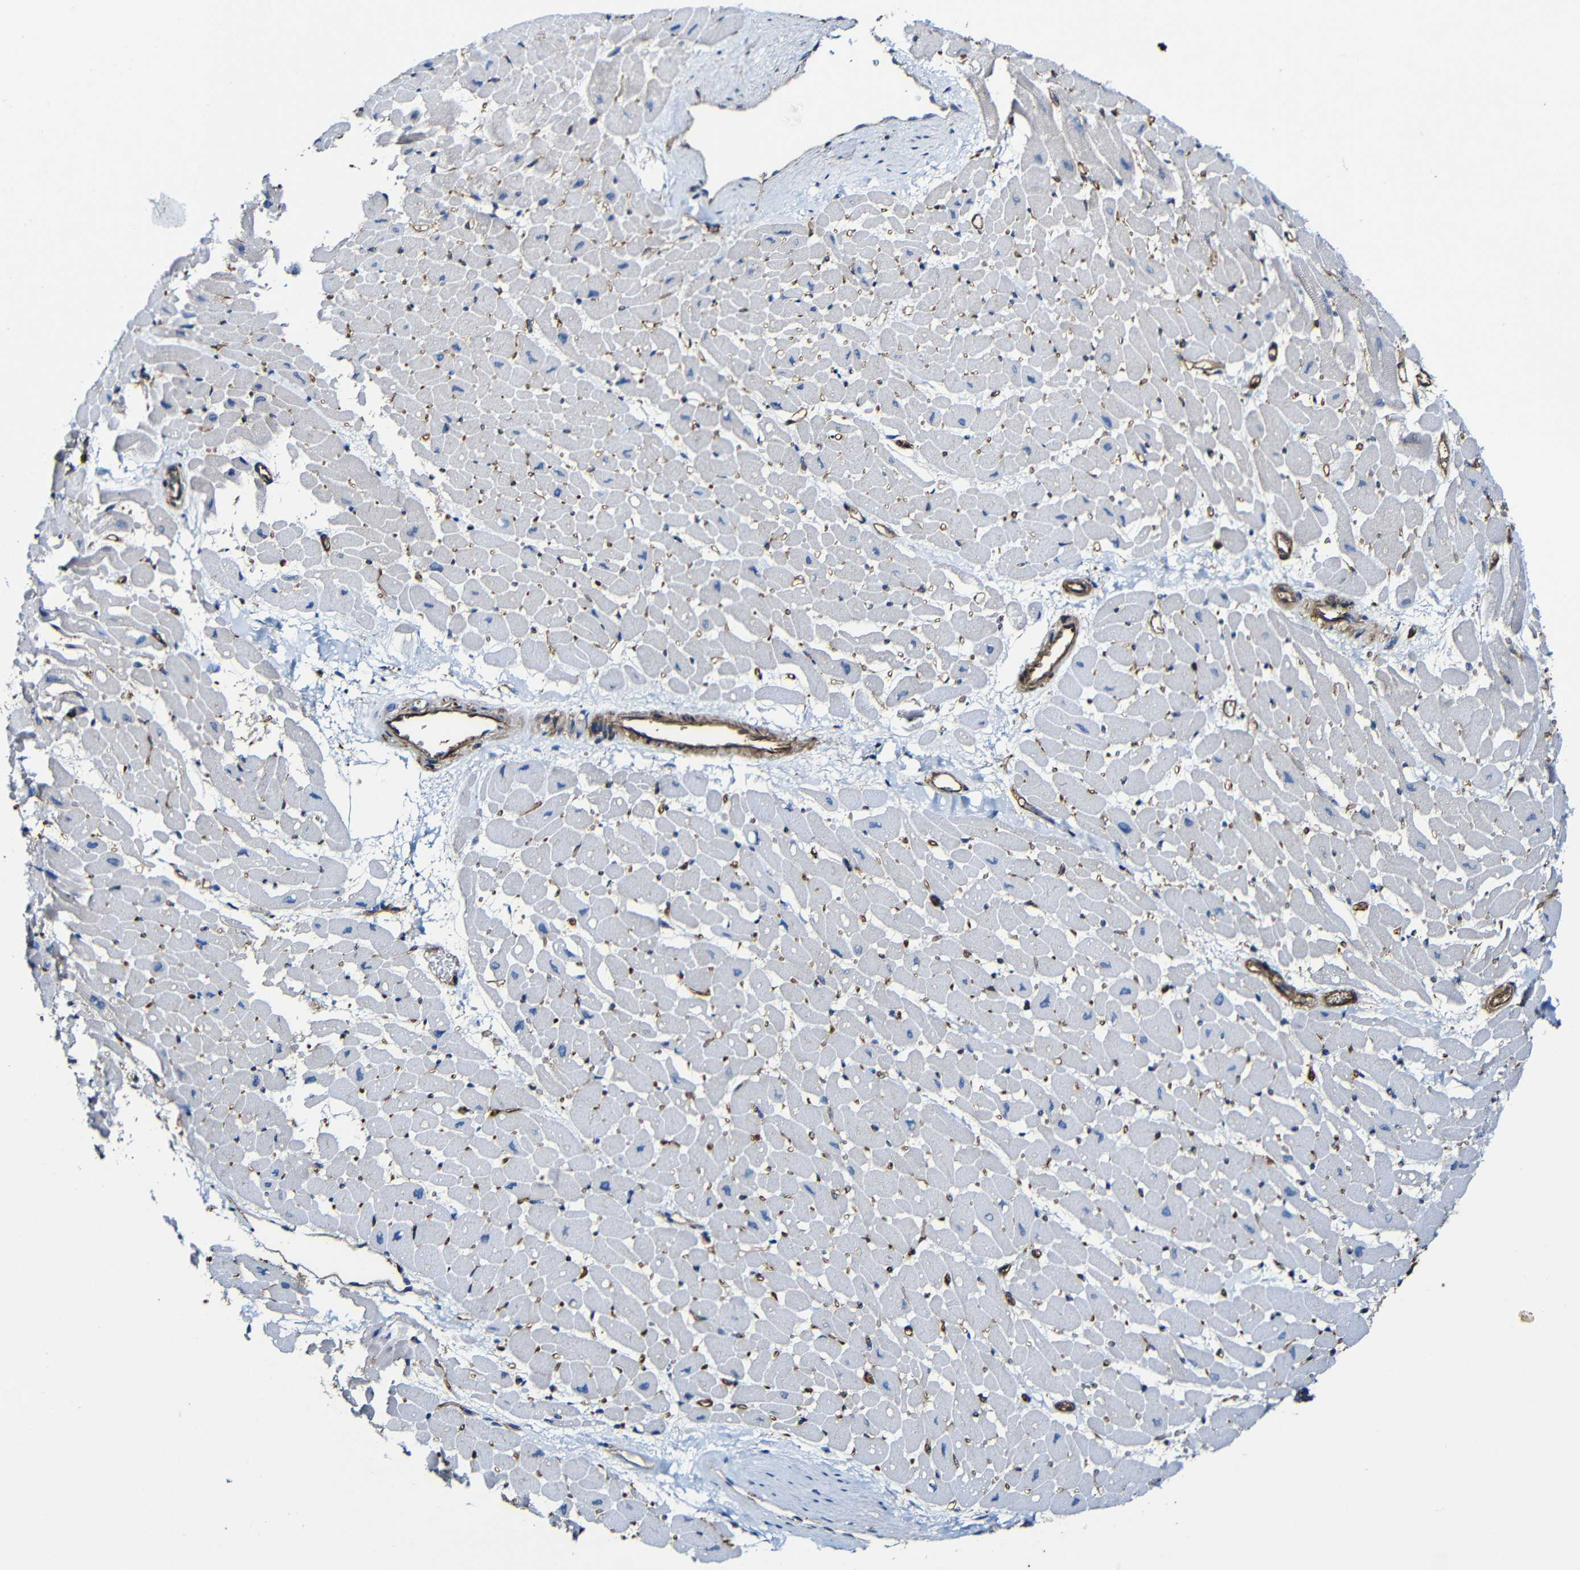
{"staining": {"intensity": "negative", "quantity": "none", "location": "none"}, "tissue": "heart muscle", "cell_type": "Cardiomyocytes", "image_type": "normal", "snomed": [{"axis": "morphology", "description": "Normal tissue, NOS"}, {"axis": "topography", "description": "Heart"}], "caption": "Immunohistochemistry micrograph of unremarkable heart muscle: human heart muscle stained with DAB (3,3'-diaminobenzidine) displays no significant protein positivity in cardiomyocytes.", "gene": "MSN", "patient": {"sex": "male", "age": 45}}